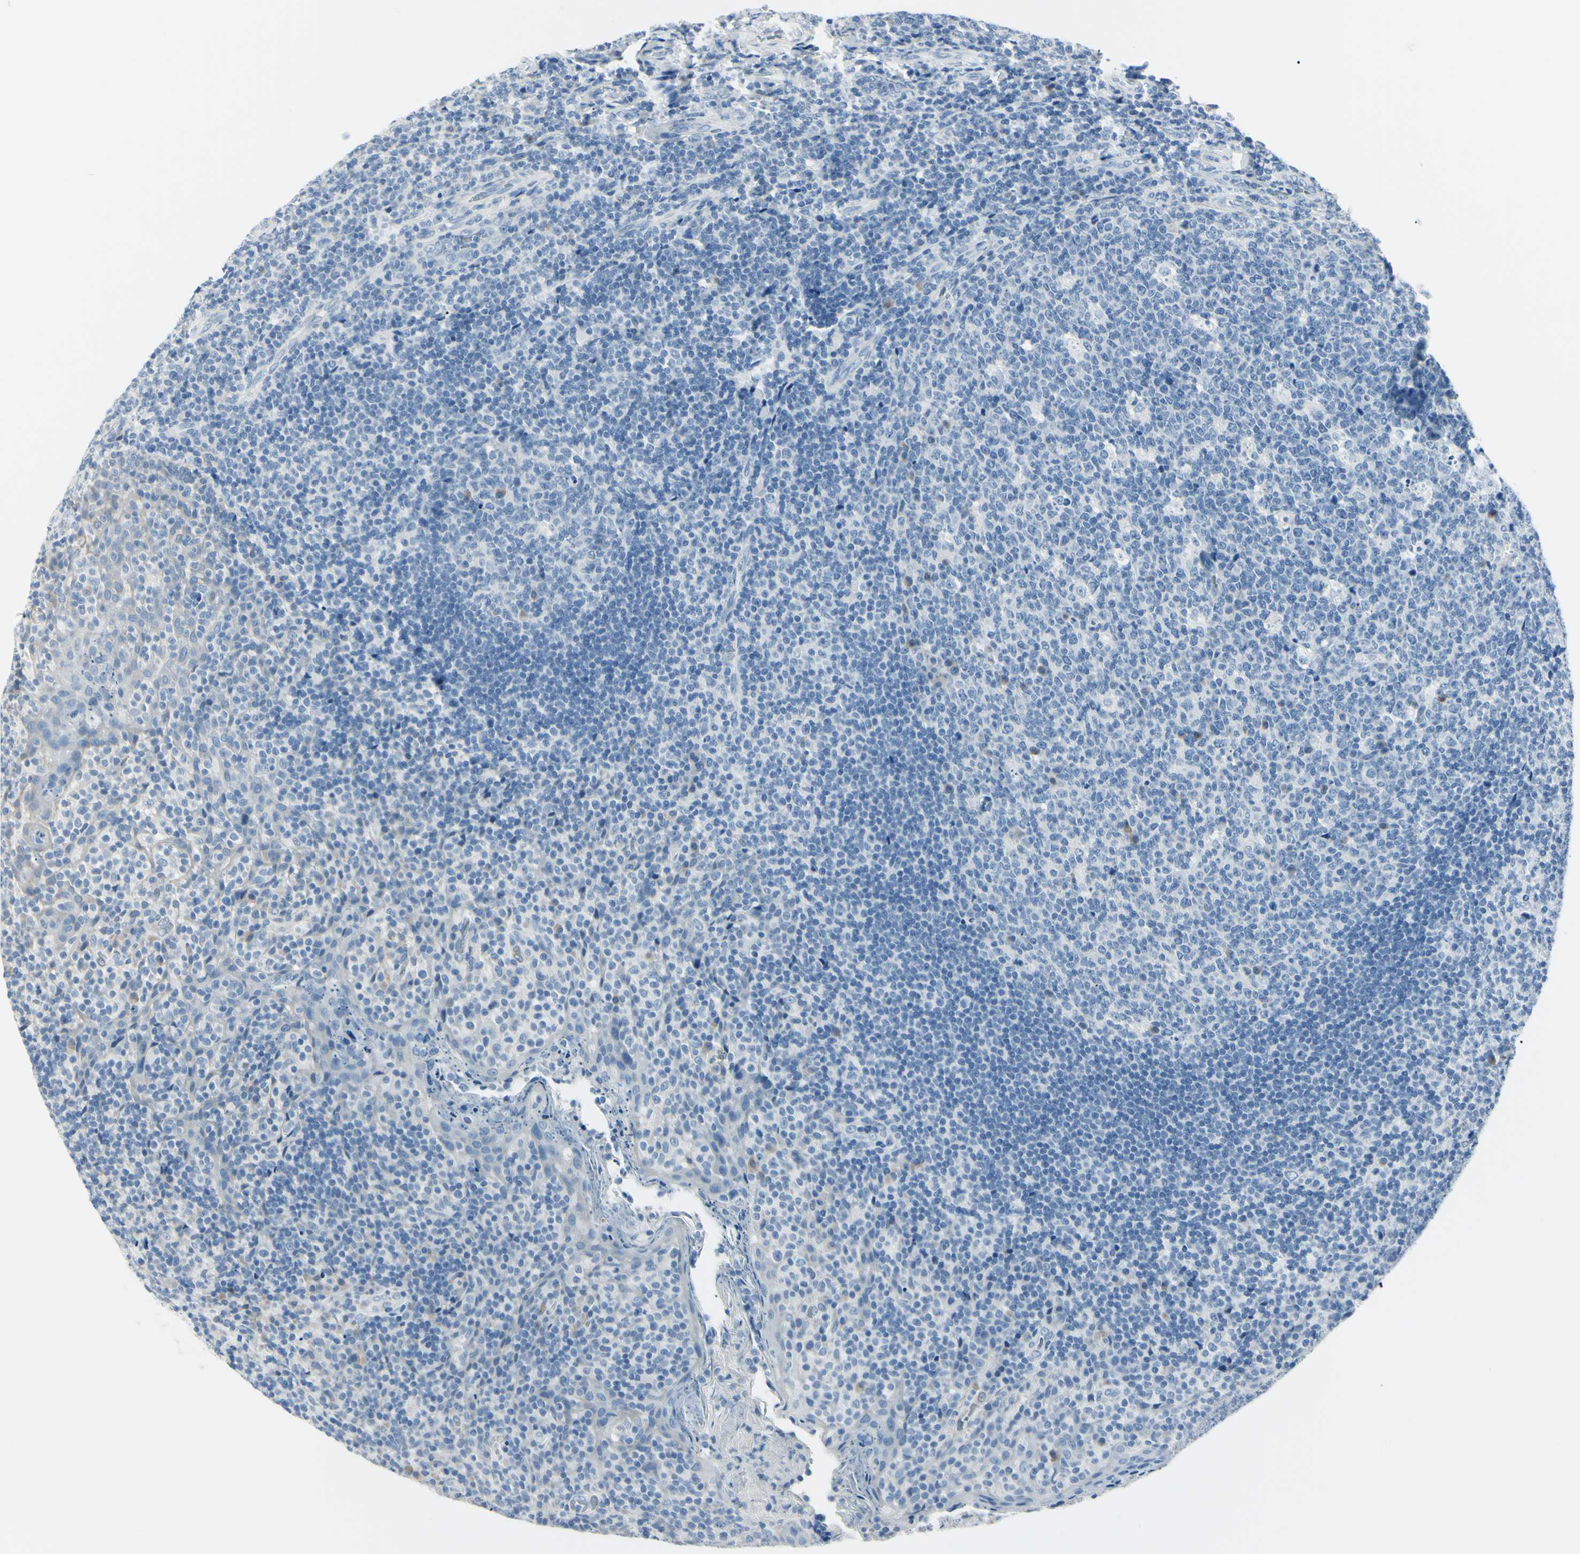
{"staining": {"intensity": "negative", "quantity": "none", "location": "none"}, "tissue": "tonsil", "cell_type": "Germinal center cells", "image_type": "normal", "snomed": [{"axis": "morphology", "description": "Normal tissue, NOS"}, {"axis": "topography", "description": "Tonsil"}], "caption": "Histopathology image shows no protein positivity in germinal center cells of normal tonsil.", "gene": "CA2", "patient": {"sex": "male", "age": 17}}